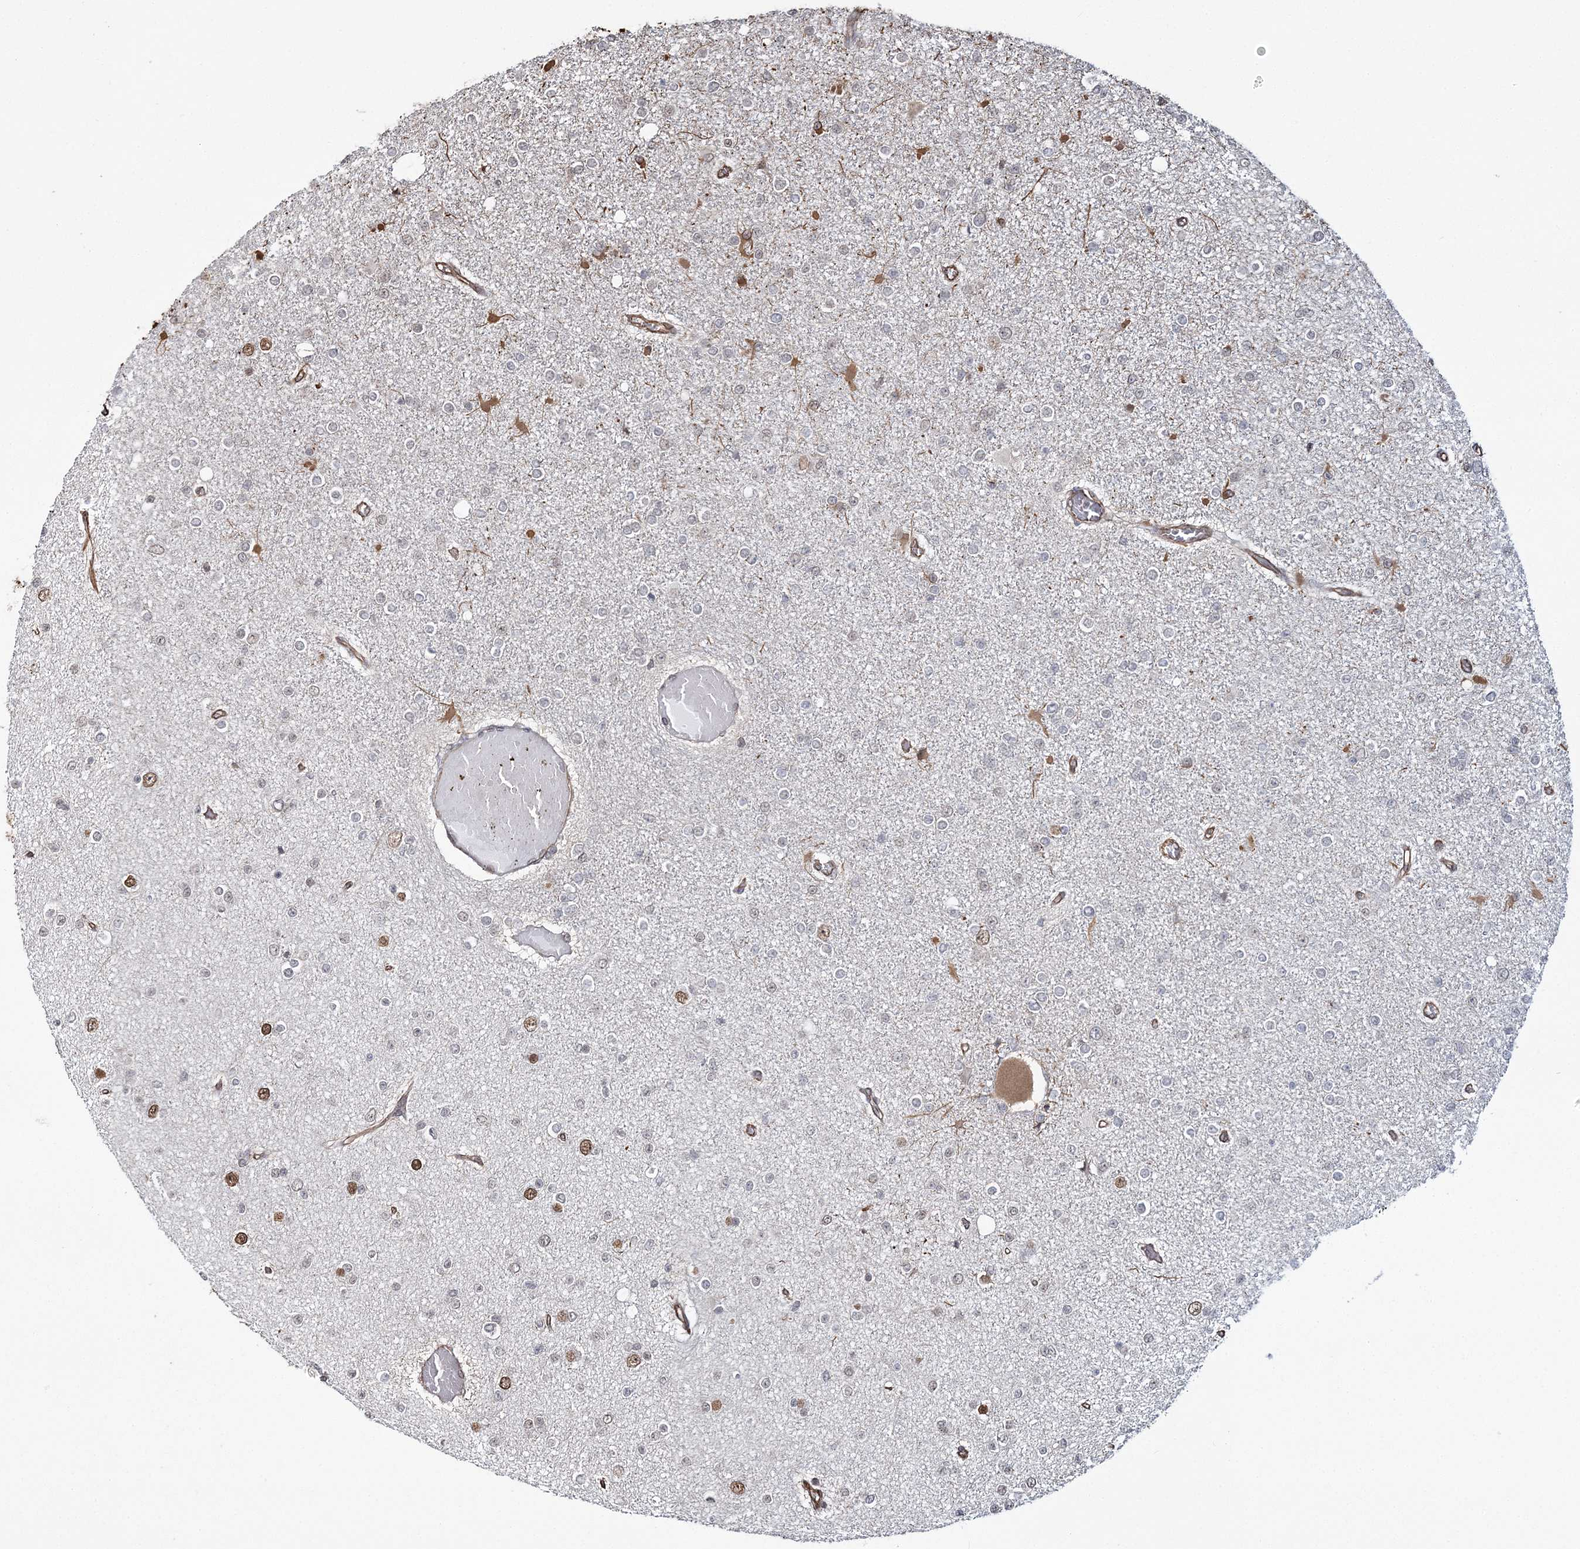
{"staining": {"intensity": "negative", "quantity": "none", "location": "none"}, "tissue": "glioma", "cell_type": "Tumor cells", "image_type": "cancer", "snomed": [{"axis": "morphology", "description": "Glioma, malignant, Low grade"}, {"axis": "topography", "description": "Brain"}], "caption": "The image shows no significant expression in tumor cells of glioma. The staining was performed using DAB (3,3'-diaminobenzidine) to visualize the protein expression in brown, while the nuclei were stained in blue with hematoxylin (Magnification: 20x).", "gene": "ATP11B", "patient": {"sex": "female", "age": 22}}